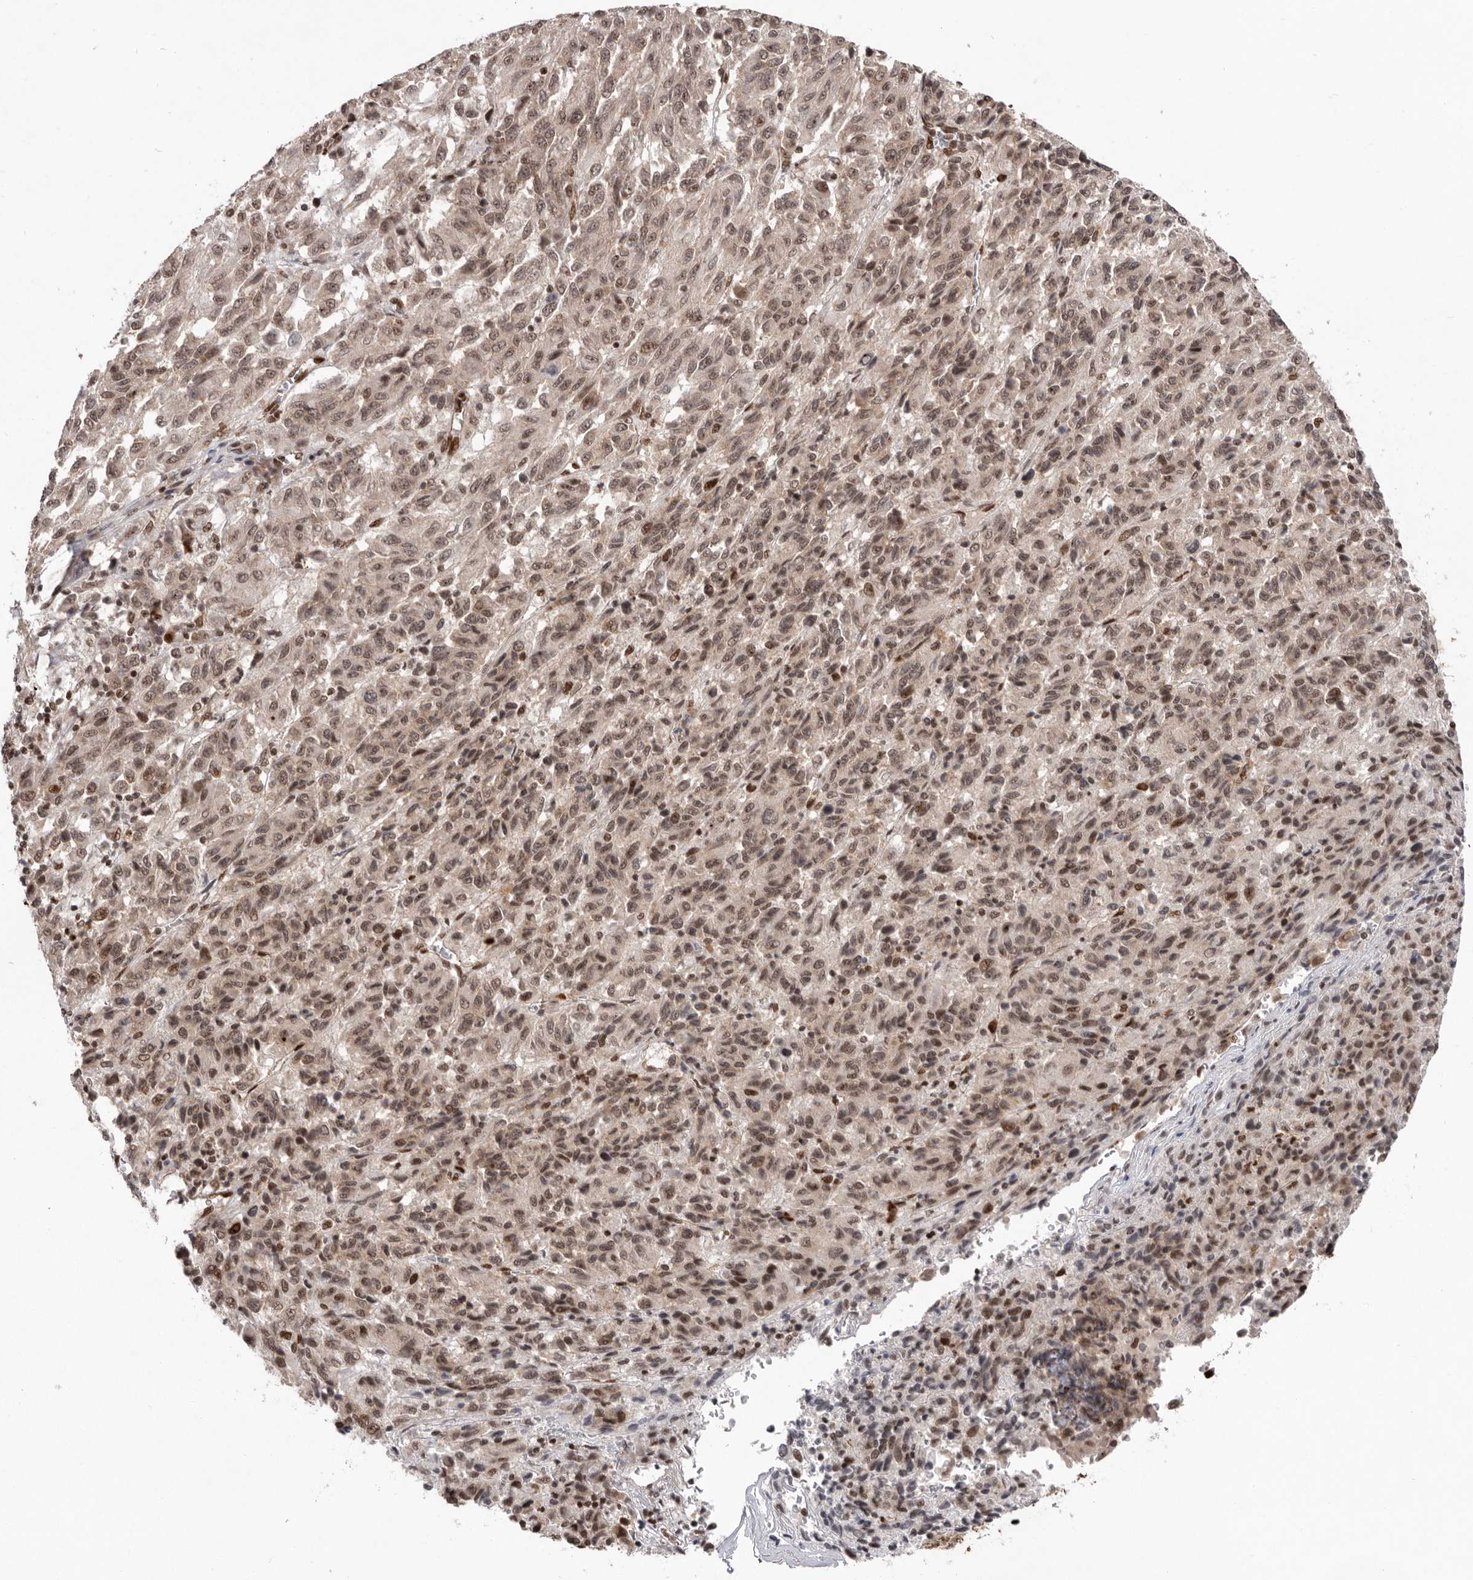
{"staining": {"intensity": "moderate", "quantity": ">75%", "location": "nuclear"}, "tissue": "melanoma", "cell_type": "Tumor cells", "image_type": "cancer", "snomed": [{"axis": "morphology", "description": "Malignant melanoma, Metastatic site"}, {"axis": "topography", "description": "Lung"}], "caption": "The histopathology image reveals staining of melanoma, revealing moderate nuclear protein positivity (brown color) within tumor cells. (DAB (3,3'-diaminobenzidine) IHC, brown staining for protein, blue staining for nuclei).", "gene": "CHTOP", "patient": {"sex": "male", "age": 64}}